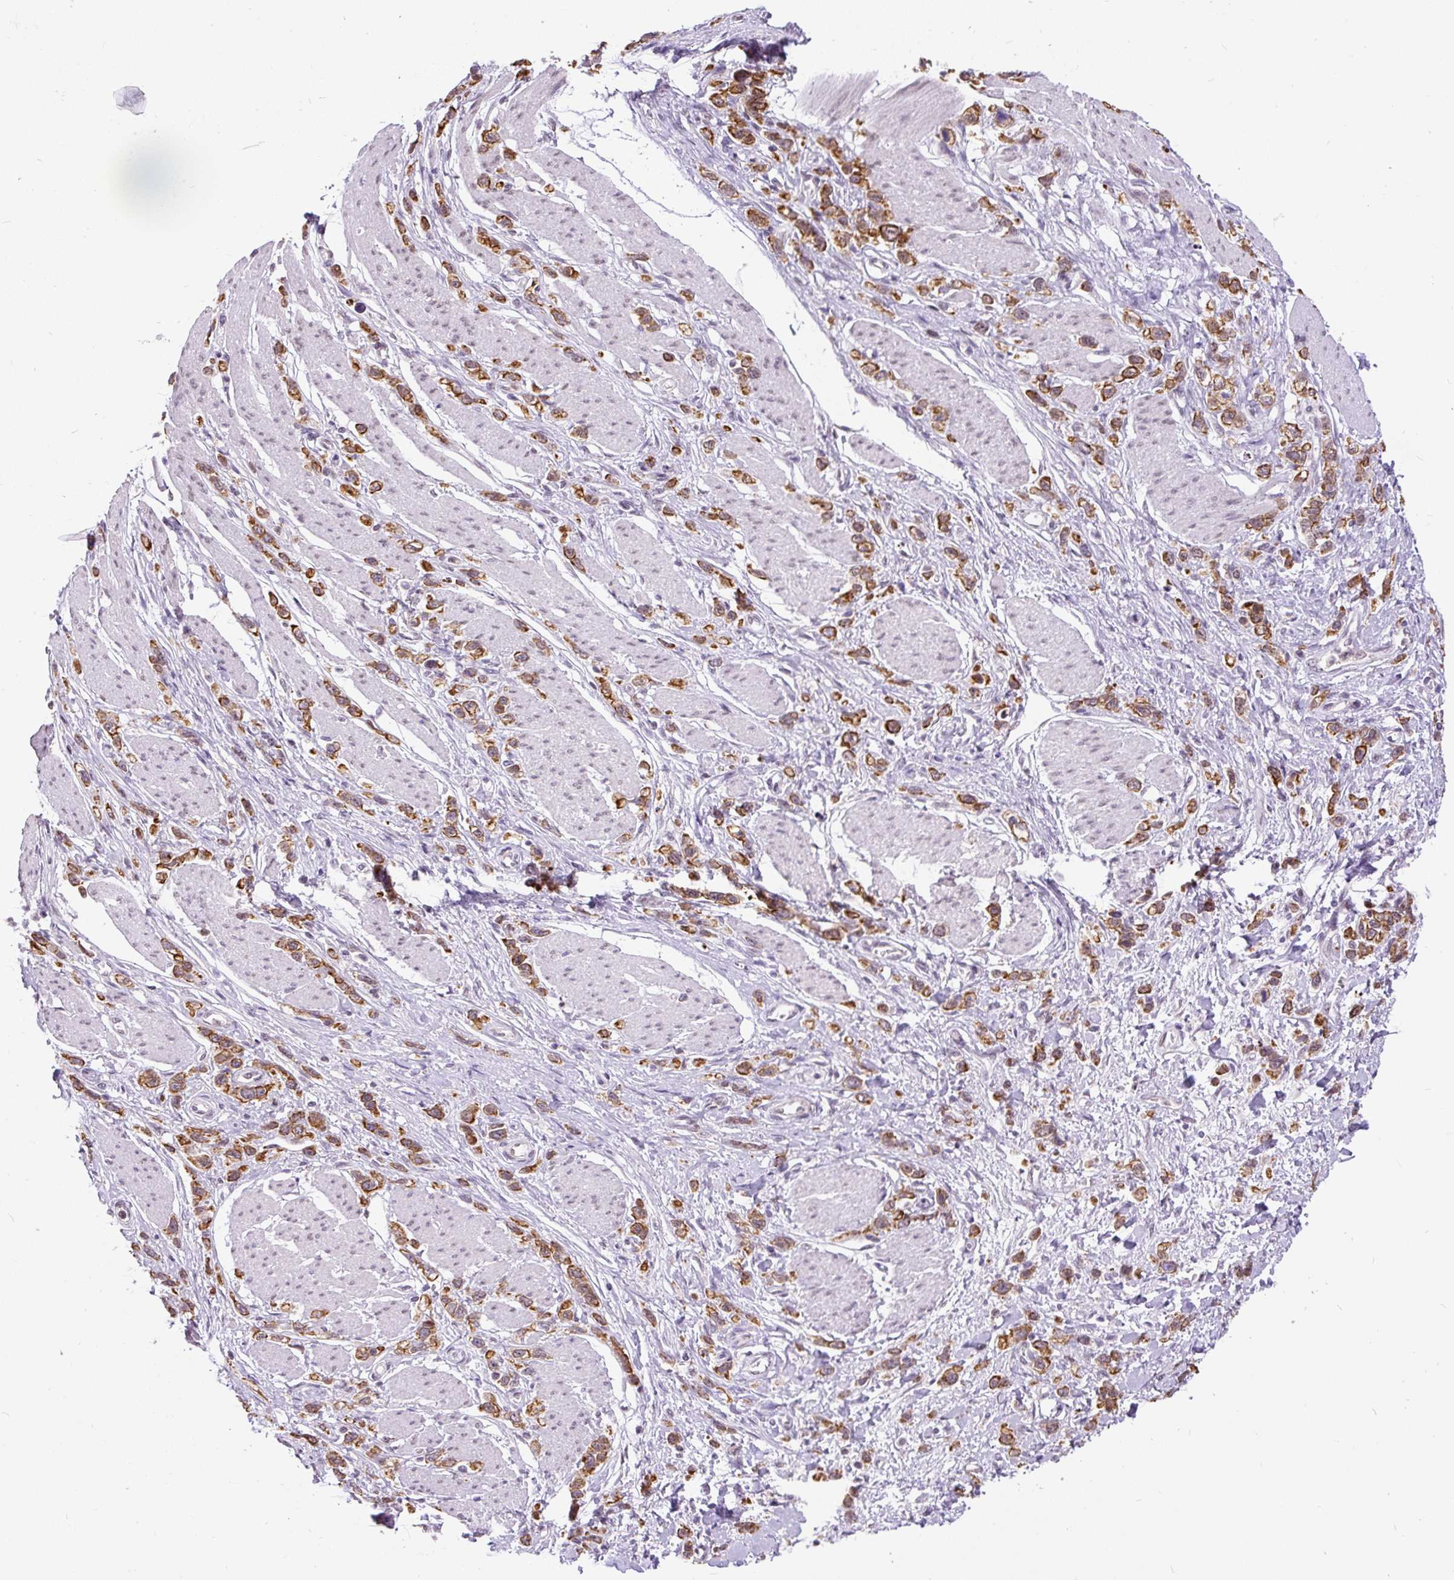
{"staining": {"intensity": "strong", "quantity": ">75%", "location": "cytoplasmic/membranous"}, "tissue": "stomach cancer", "cell_type": "Tumor cells", "image_type": "cancer", "snomed": [{"axis": "morphology", "description": "Adenocarcinoma, NOS"}, {"axis": "topography", "description": "Stomach"}], "caption": "An IHC histopathology image of tumor tissue is shown. Protein staining in brown shows strong cytoplasmic/membranous positivity in stomach adenocarcinoma within tumor cells.", "gene": "ZNF672", "patient": {"sex": "female", "age": 65}}